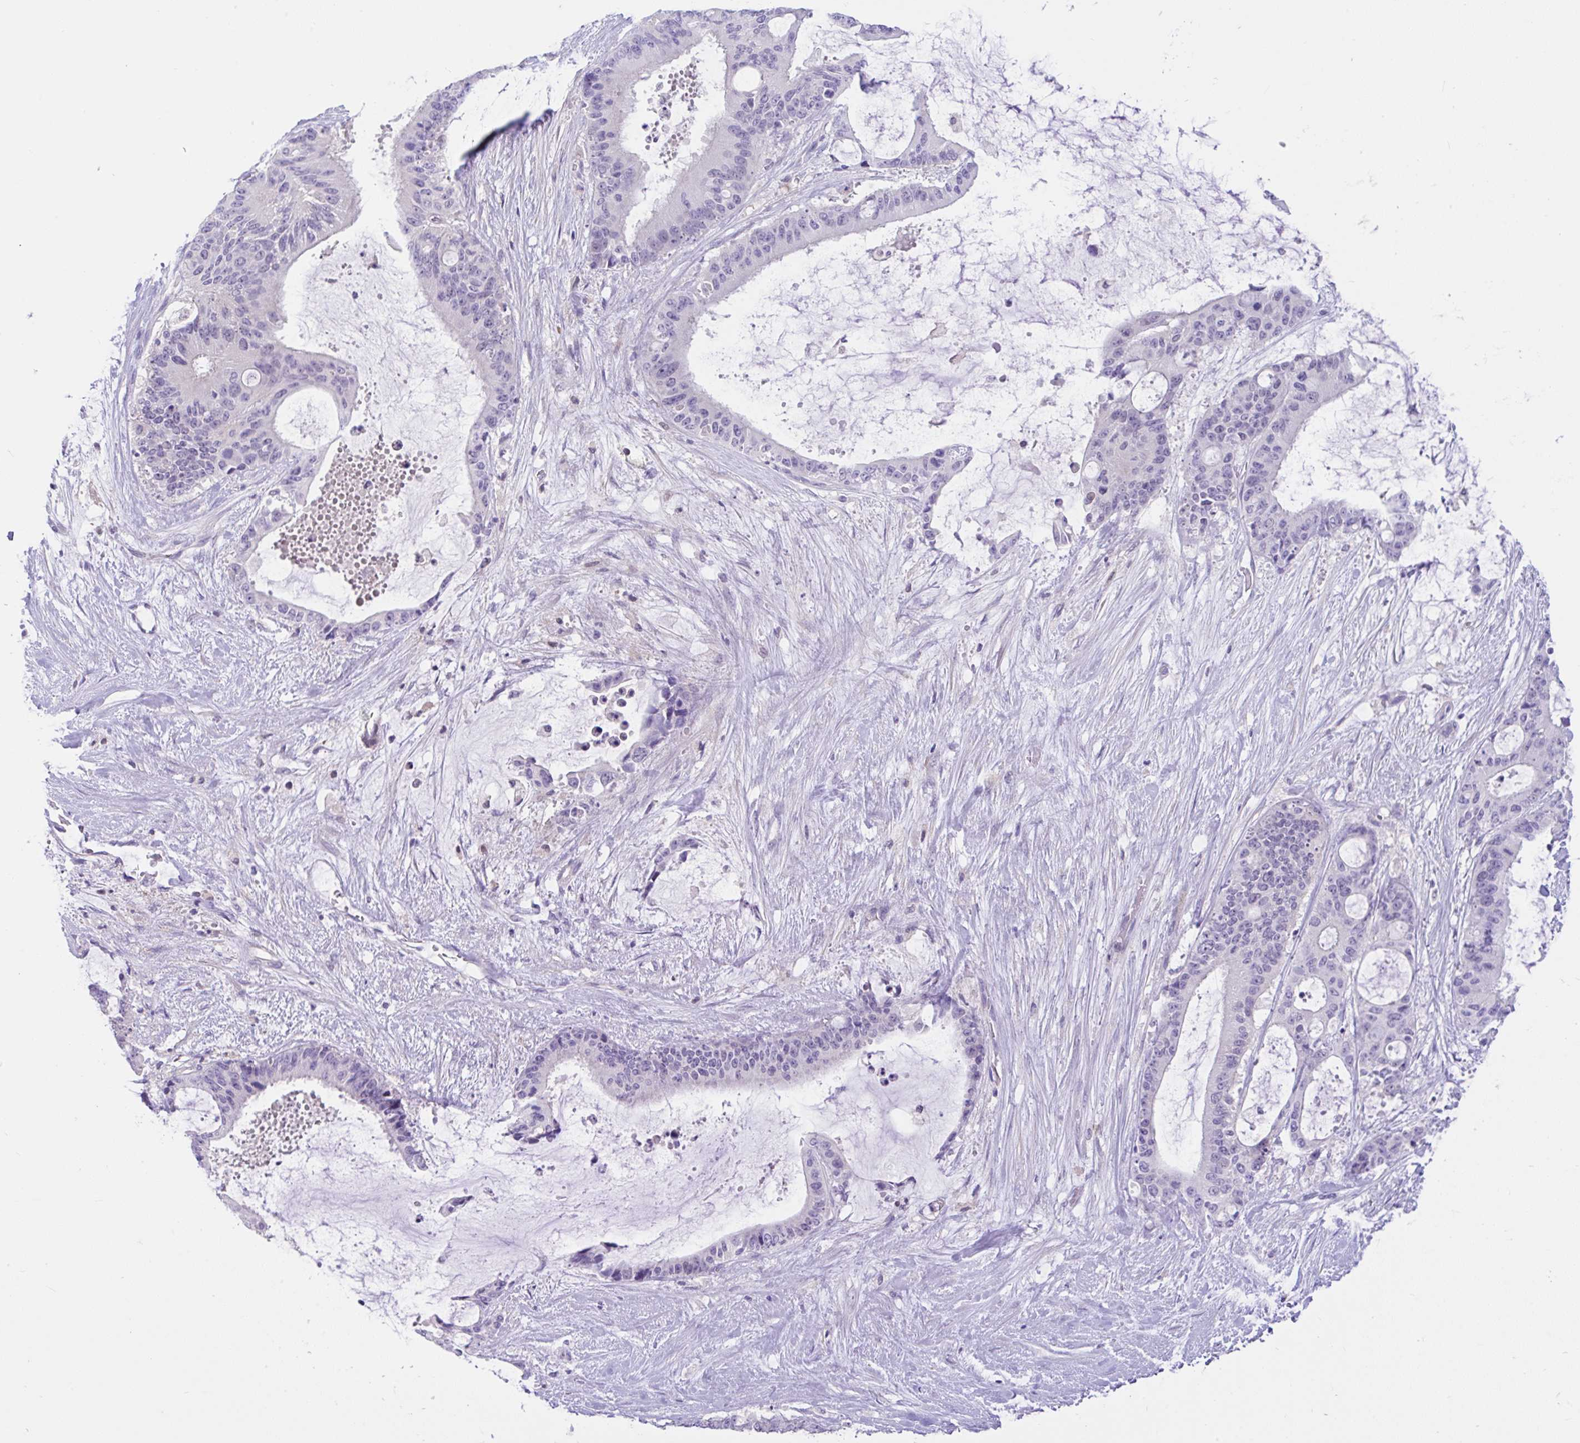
{"staining": {"intensity": "negative", "quantity": "none", "location": "none"}, "tissue": "liver cancer", "cell_type": "Tumor cells", "image_type": "cancer", "snomed": [{"axis": "morphology", "description": "Normal tissue, NOS"}, {"axis": "morphology", "description": "Cholangiocarcinoma"}, {"axis": "topography", "description": "Liver"}, {"axis": "topography", "description": "Peripheral nerve tissue"}], "caption": "This is a photomicrograph of immunohistochemistry staining of liver cancer (cholangiocarcinoma), which shows no expression in tumor cells. (DAB (3,3'-diaminobenzidine) immunohistochemistry (IHC) visualized using brightfield microscopy, high magnification).", "gene": "ANO4", "patient": {"sex": "female", "age": 73}}